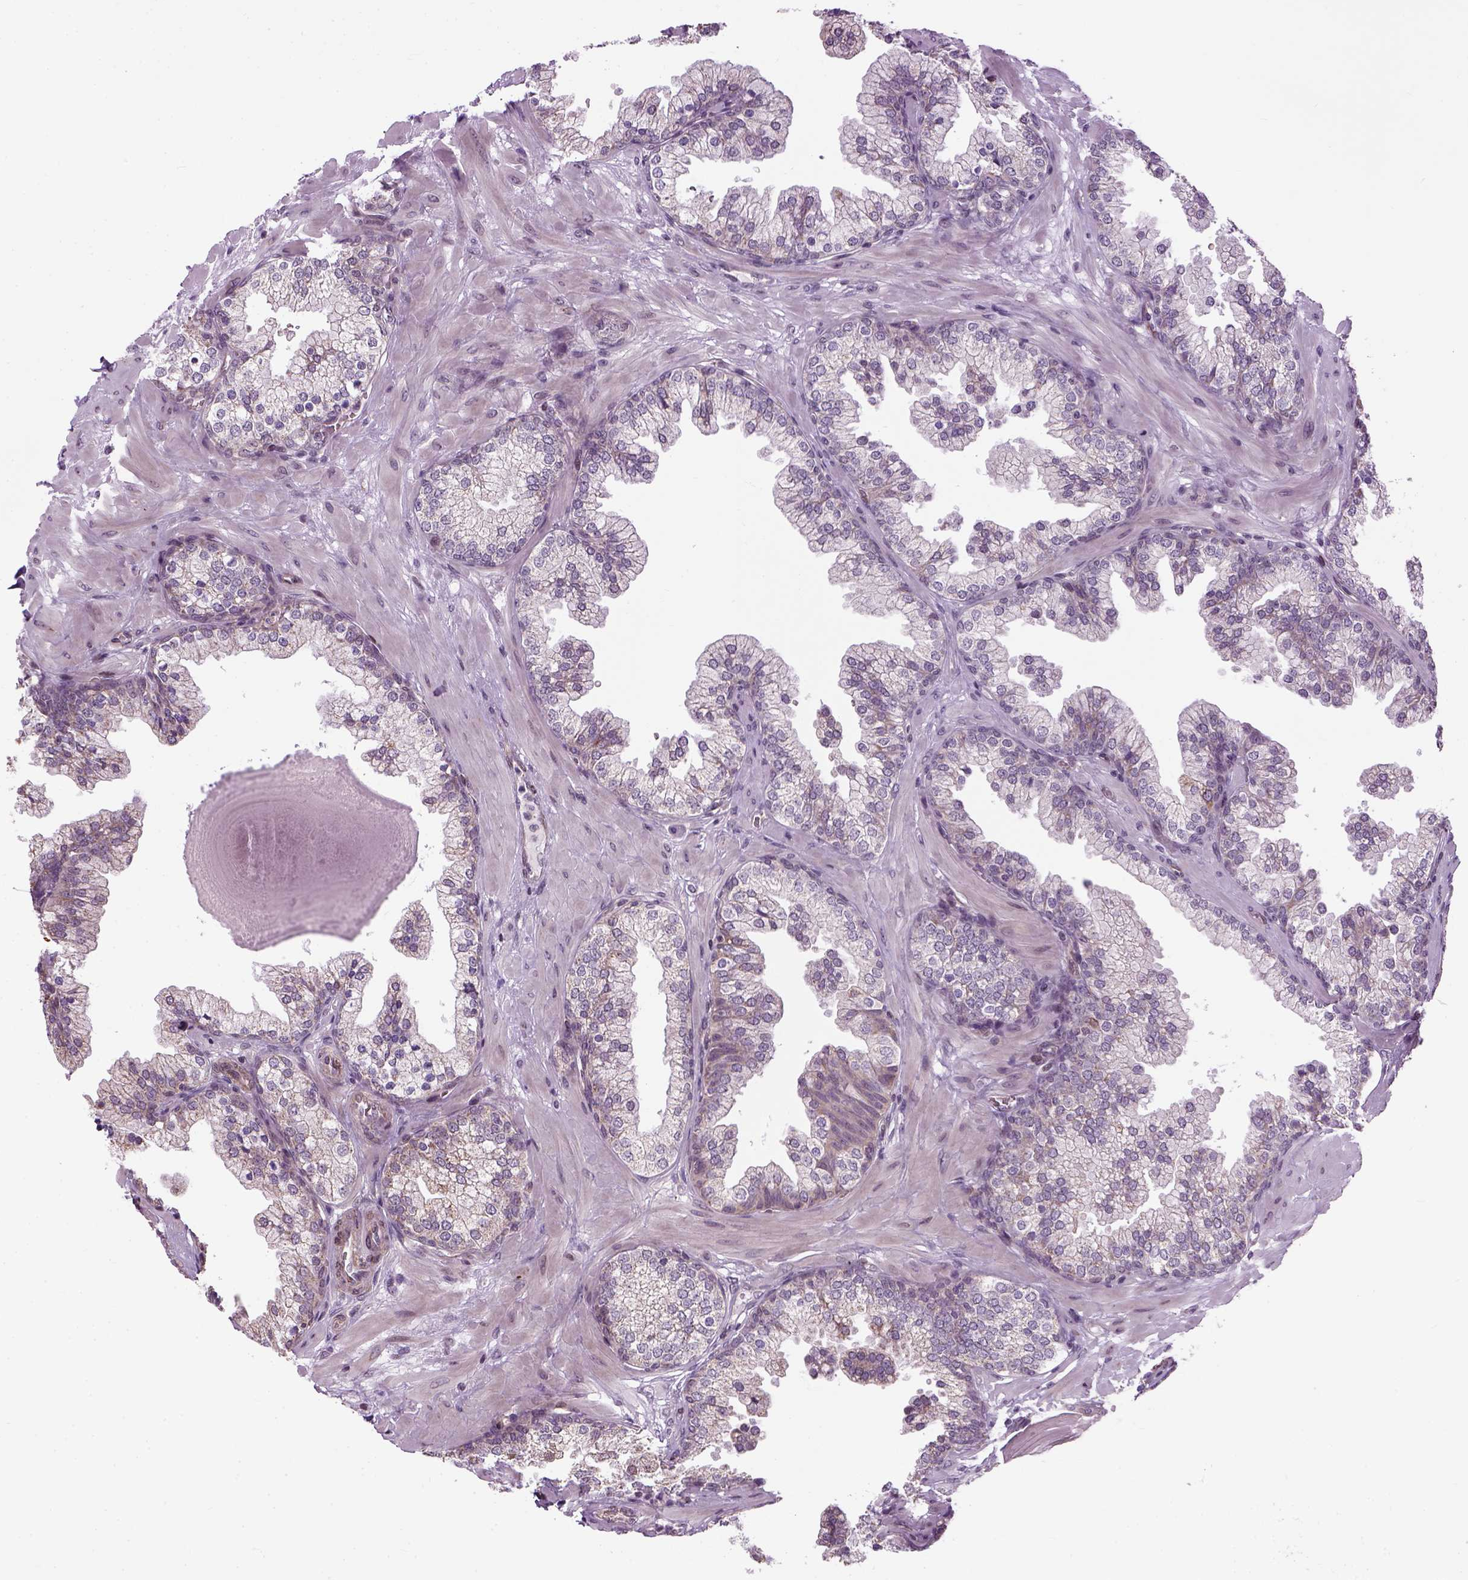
{"staining": {"intensity": "weak", "quantity": "25%-75%", "location": "cytoplasmic/membranous"}, "tissue": "prostate", "cell_type": "Glandular cells", "image_type": "normal", "snomed": [{"axis": "morphology", "description": "Normal tissue, NOS"}, {"axis": "topography", "description": "Prostate"}, {"axis": "topography", "description": "Peripheral nerve tissue"}], "caption": "Immunohistochemistry (IHC) of benign prostate shows low levels of weak cytoplasmic/membranous staining in approximately 25%-75% of glandular cells. The staining was performed using DAB, with brown indicating positive protein expression. Nuclei are stained blue with hematoxylin.", "gene": "XK", "patient": {"sex": "male", "age": 61}}